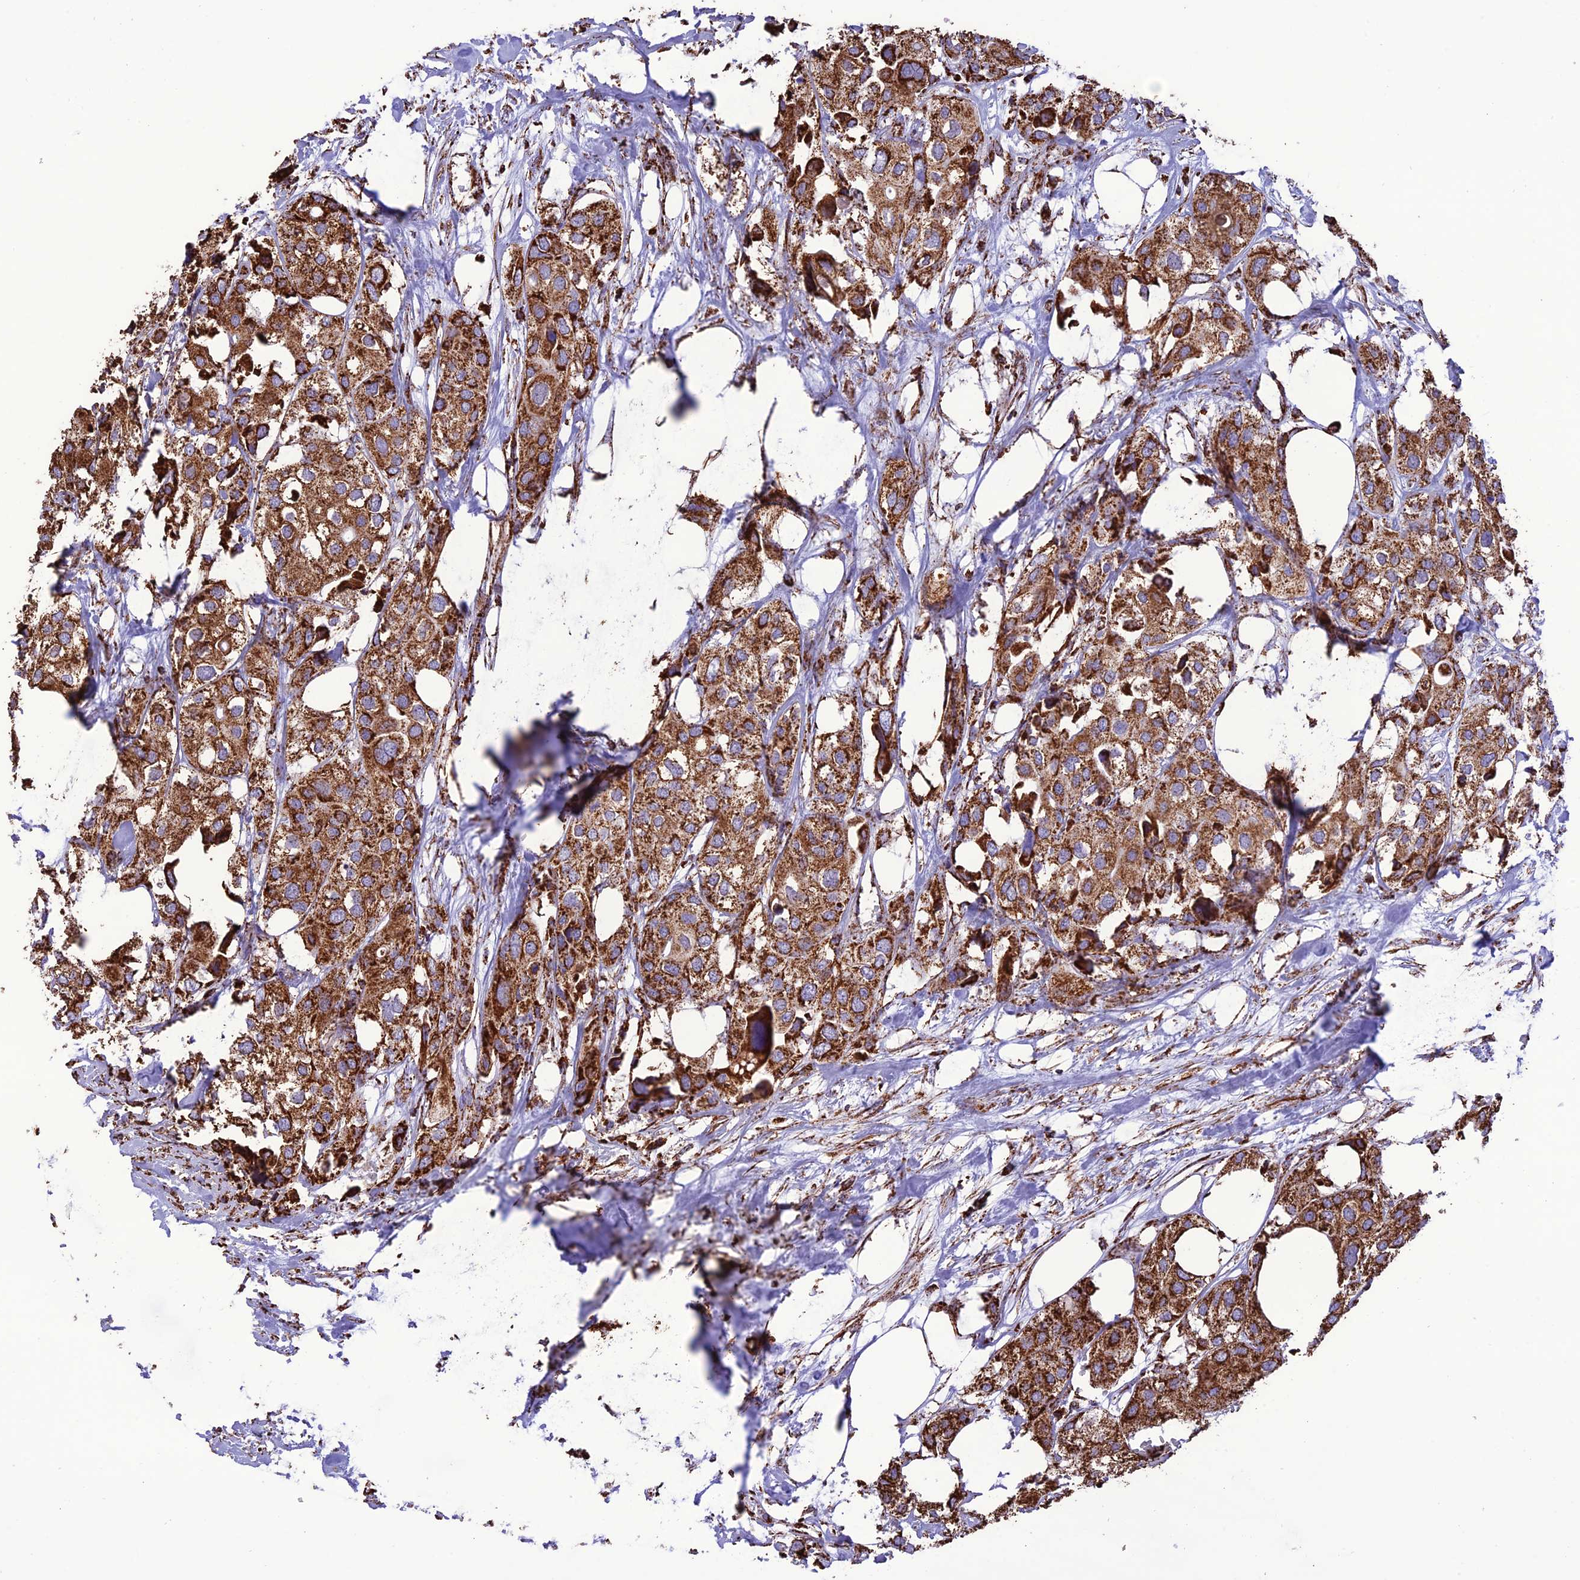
{"staining": {"intensity": "strong", "quantity": ">75%", "location": "cytoplasmic/membranous"}, "tissue": "urothelial cancer", "cell_type": "Tumor cells", "image_type": "cancer", "snomed": [{"axis": "morphology", "description": "Urothelial carcinoma, High grade"}, {"axis": "topography", "description": "Urinary bladder"}], "caption": "An image of human high-grade urothelial carcinoma stained for a protein shows strong cytoplasmic/membranous brown staining in tumor cells.", "gene": "NDUFAF1", "patient": {"sex": "male", "age": 64}}